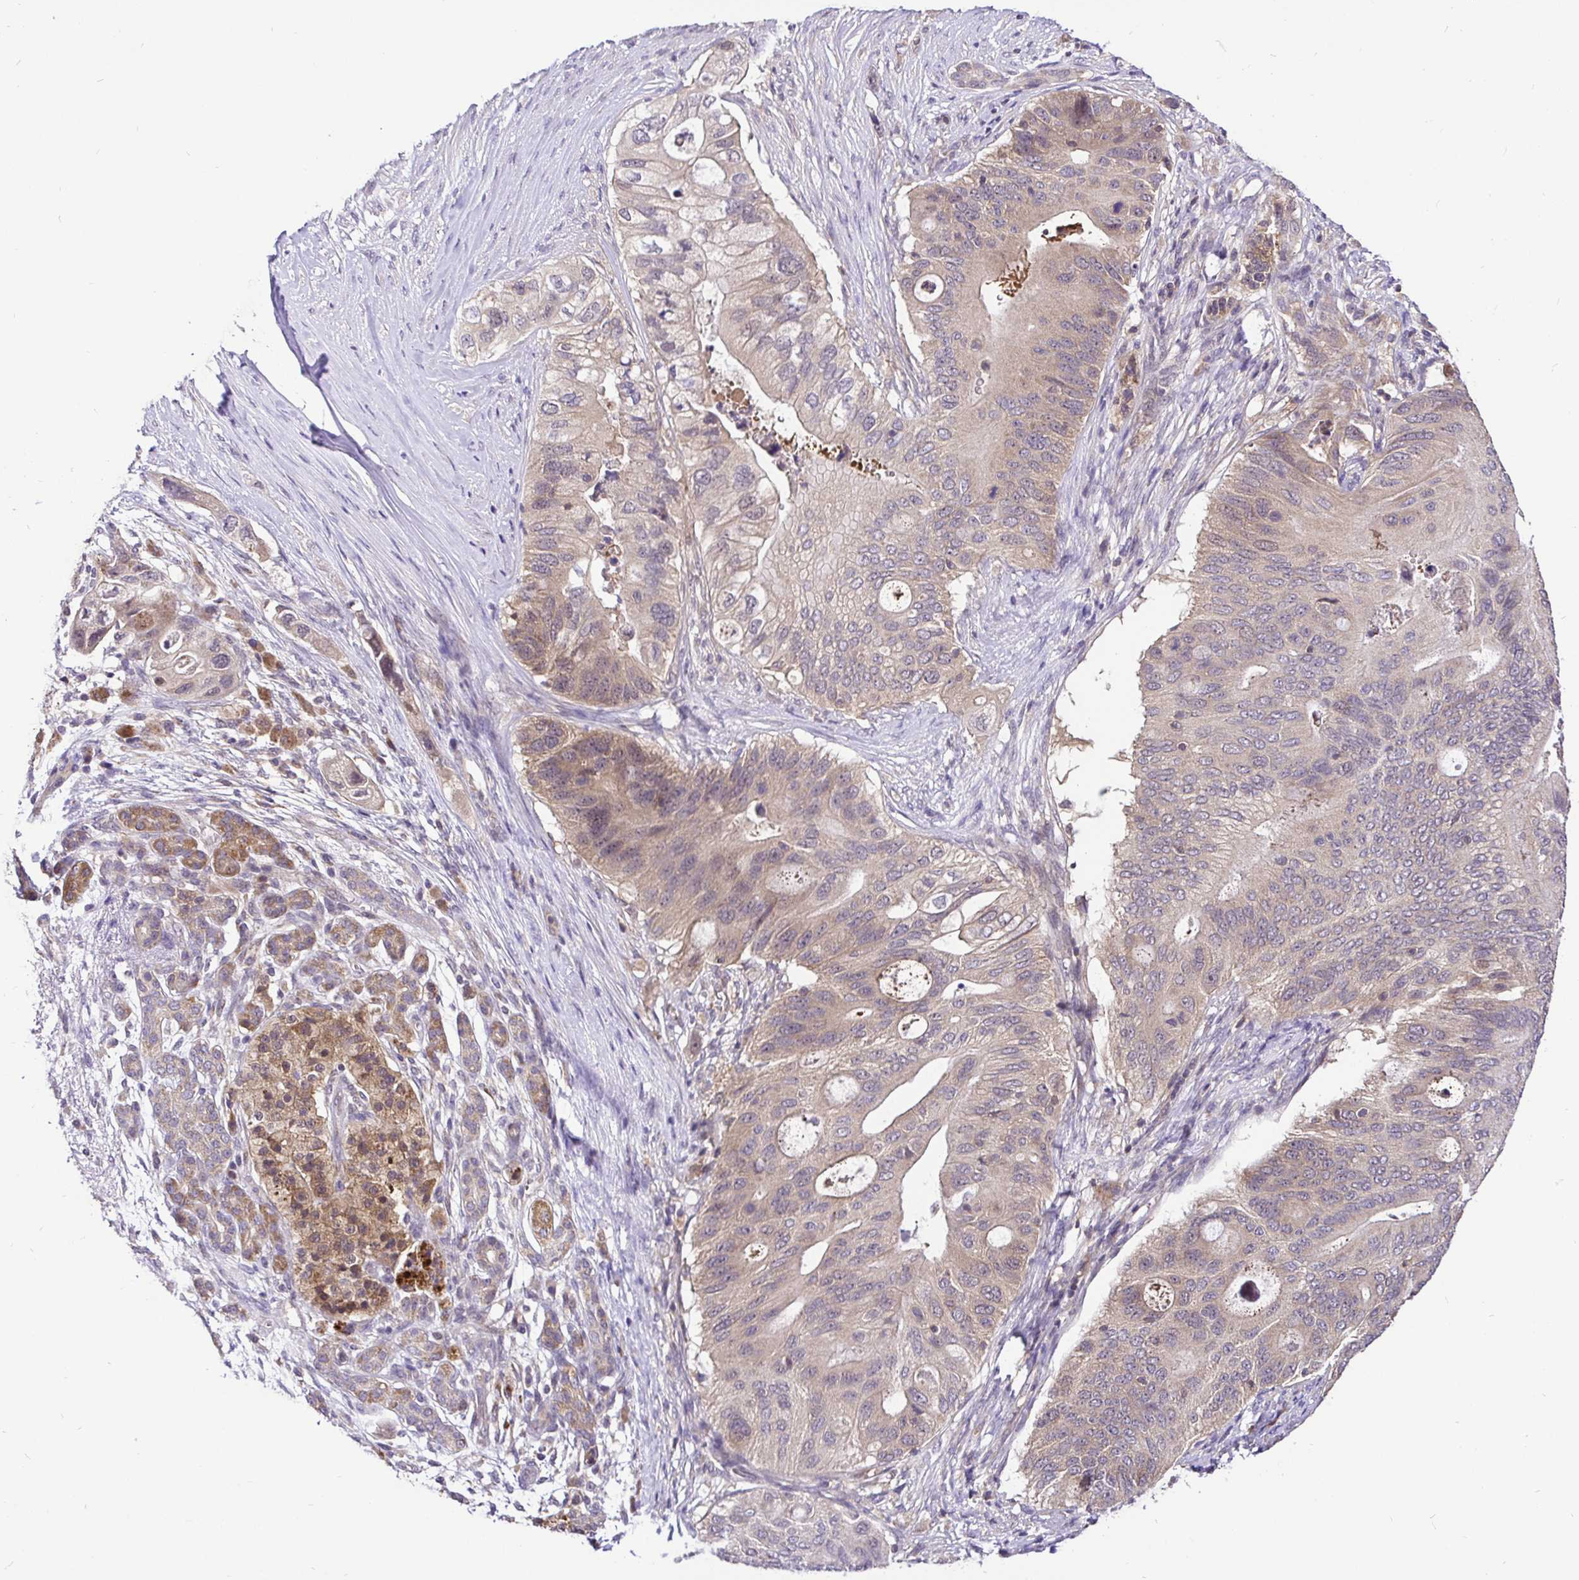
{"staining": {"intensity": "weak", "quantity": "25%-75%", "location": "cytoplasmic/membranous"}, "tissue": "pancreatic cancer", "cell_type": "Tumor cells", "image_type": "cancer", "snomed": [{"axis": "morphology", "description": "Adenocarcinoma, NOS"}, {"axis": "topography", "description": "Pancreas"}], "caption": "An image showing weak cytoplasmic/membranous positivity in approximately 25%-75% of tumor cells in adenocarcinoma (pancreatic), as visualized by brown immunohistochemical staining.", "gene": "UBE2M", "patient": {"sex": "female", "age": 72}}